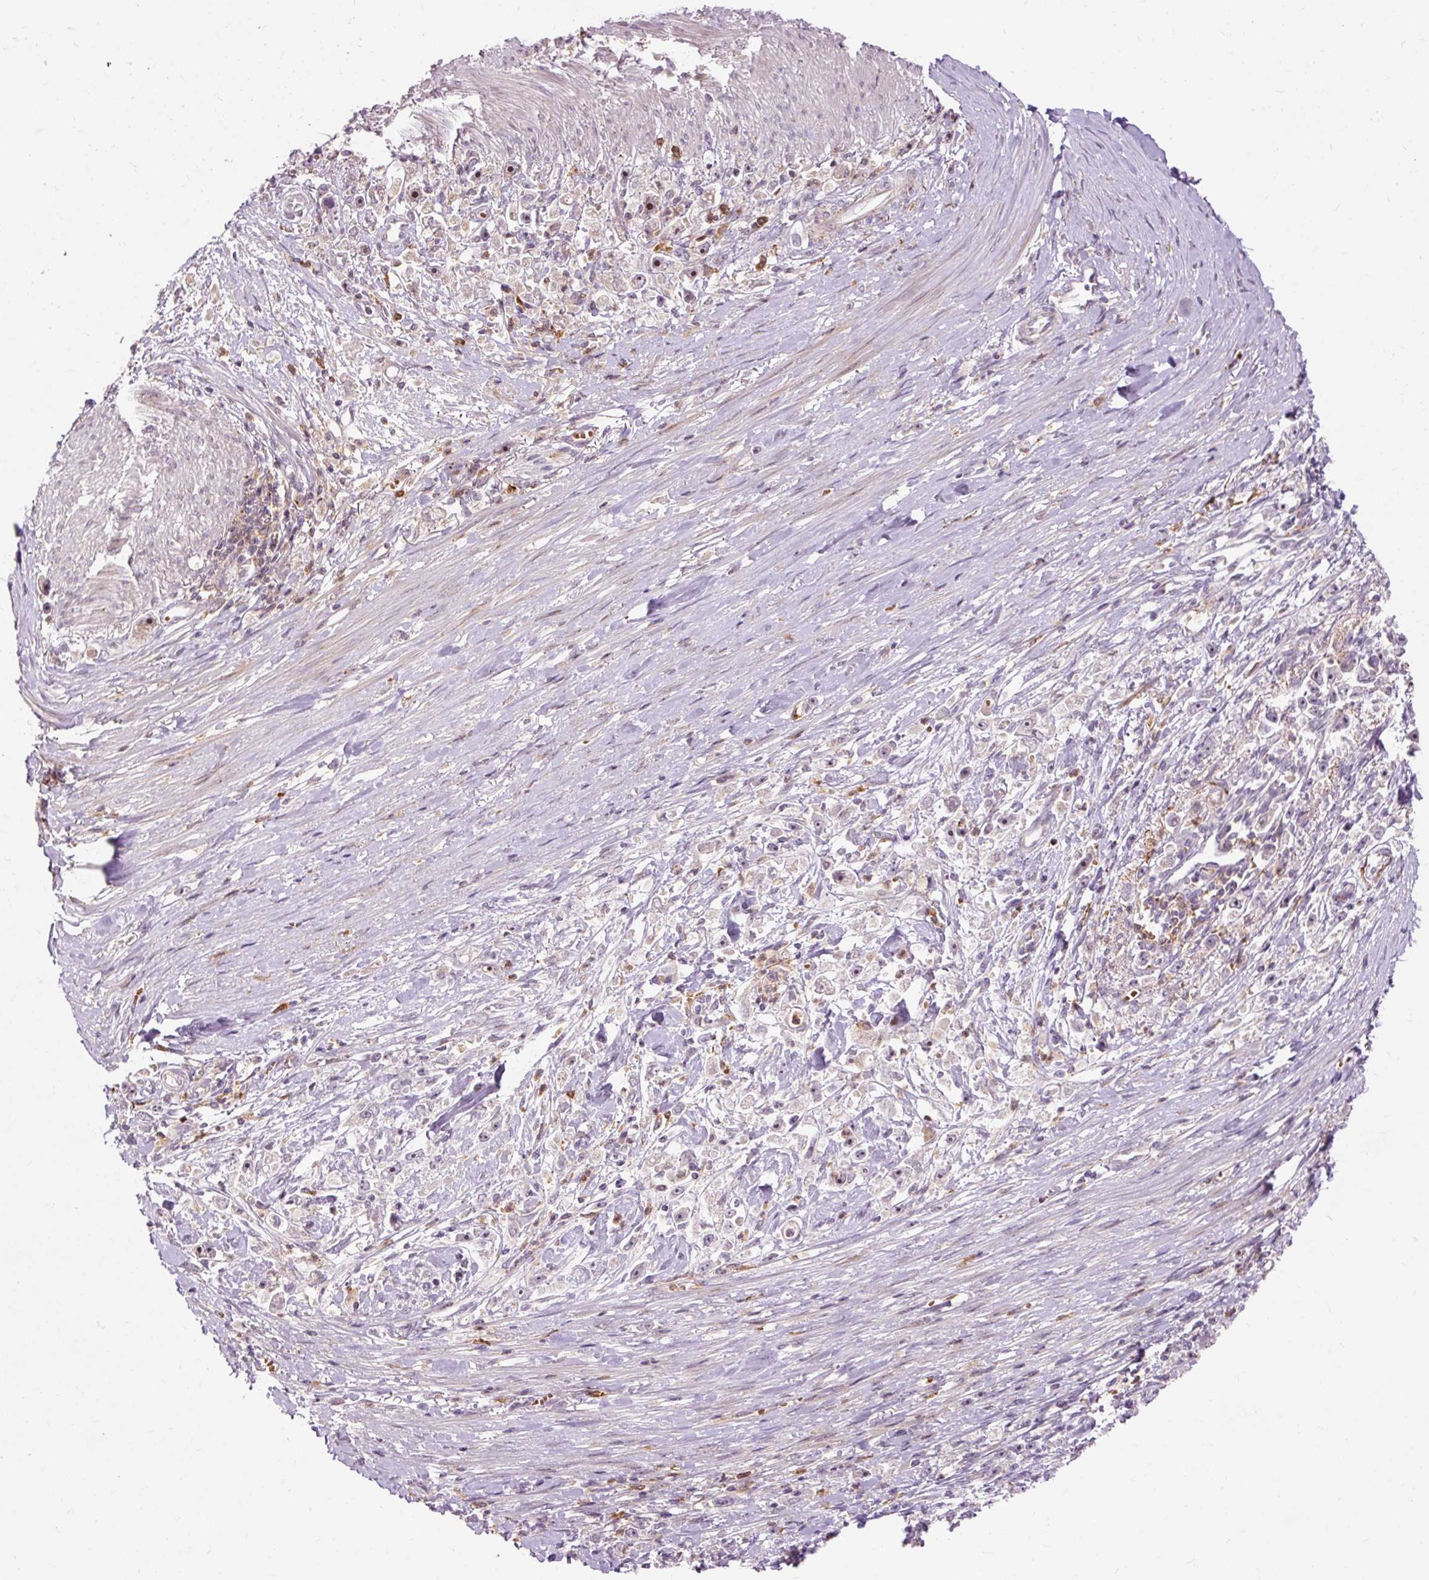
{"staining": {"intensity": "negative", "quantity": "none", "location": "none"}, "tissue": "stomach cancer", "cell_type": "Tumor cells", "image_type": "cancer", "snomed": [{"axis": "morphology", "description": "Adenocarcinoma, NOS"}, {"axis": "topography", "description": "Stomach"}], "caption": "There is no significant positivity in tumor cells of stomach cancer (adenocarcinoma).", "gene": "CEBPZ", "patient": {"sex": "female", "age": 59}}